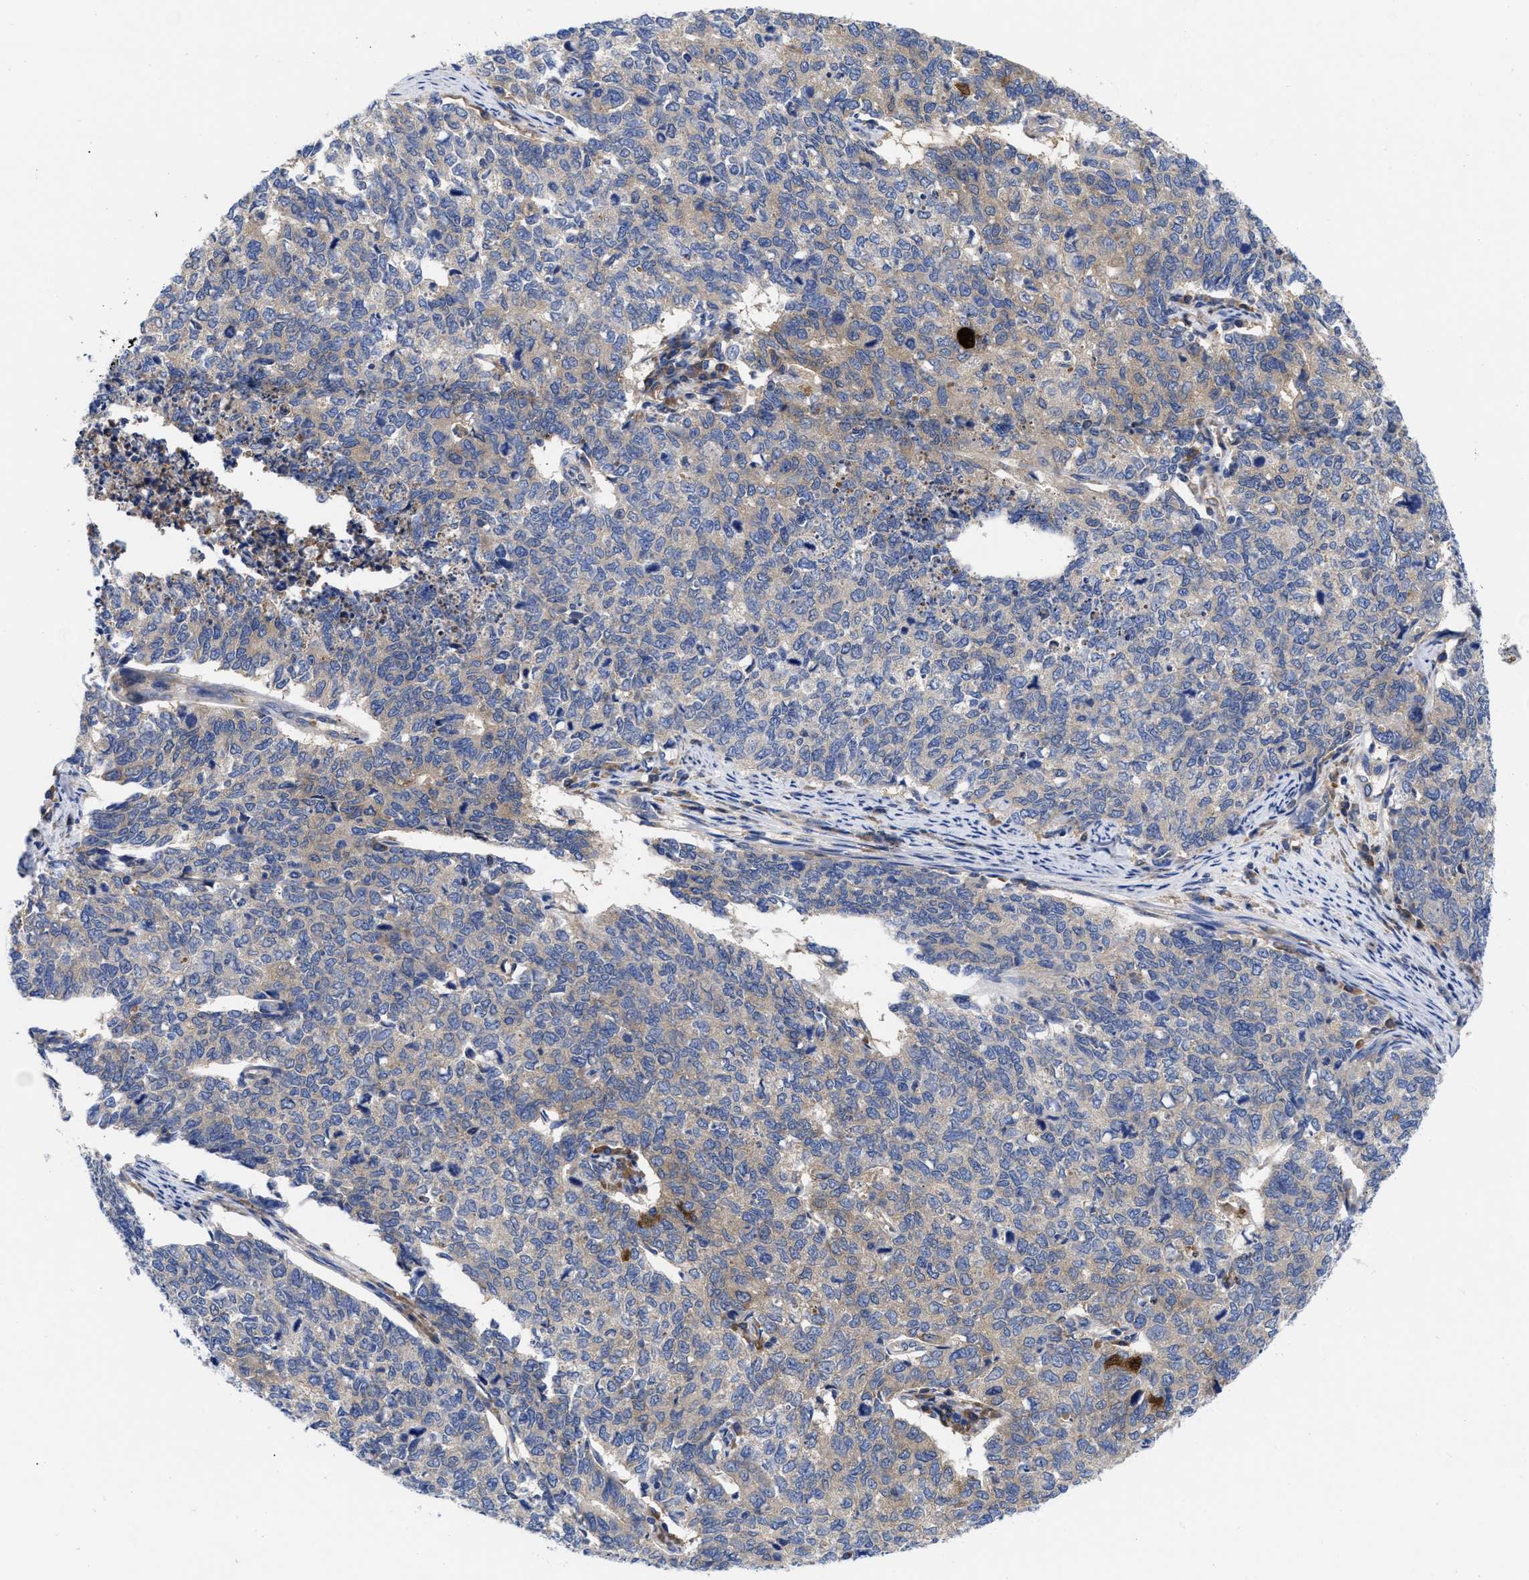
{"staining": {"intensity": "weak", "quantity": "25%-75%", "location": "cytoplasmic/membranous"}, "tissue": "cervical cancer", "cell_type": "Tumor cells", "image_type": "cancer", "snomed": [{"axis": "morphology", "description": "Squamous cell carcinoma, NOS"}, {"axis": "topography", "description": "Cervix"}], "caption": "Immunohistochemical staining of cervical cancer demonstrates low levels of weak cytoplasmic/membranous staining in about 25%-75% of tumor cells.", "gene": "RBKS", "patient": {"sex": "female", "age": 63}}